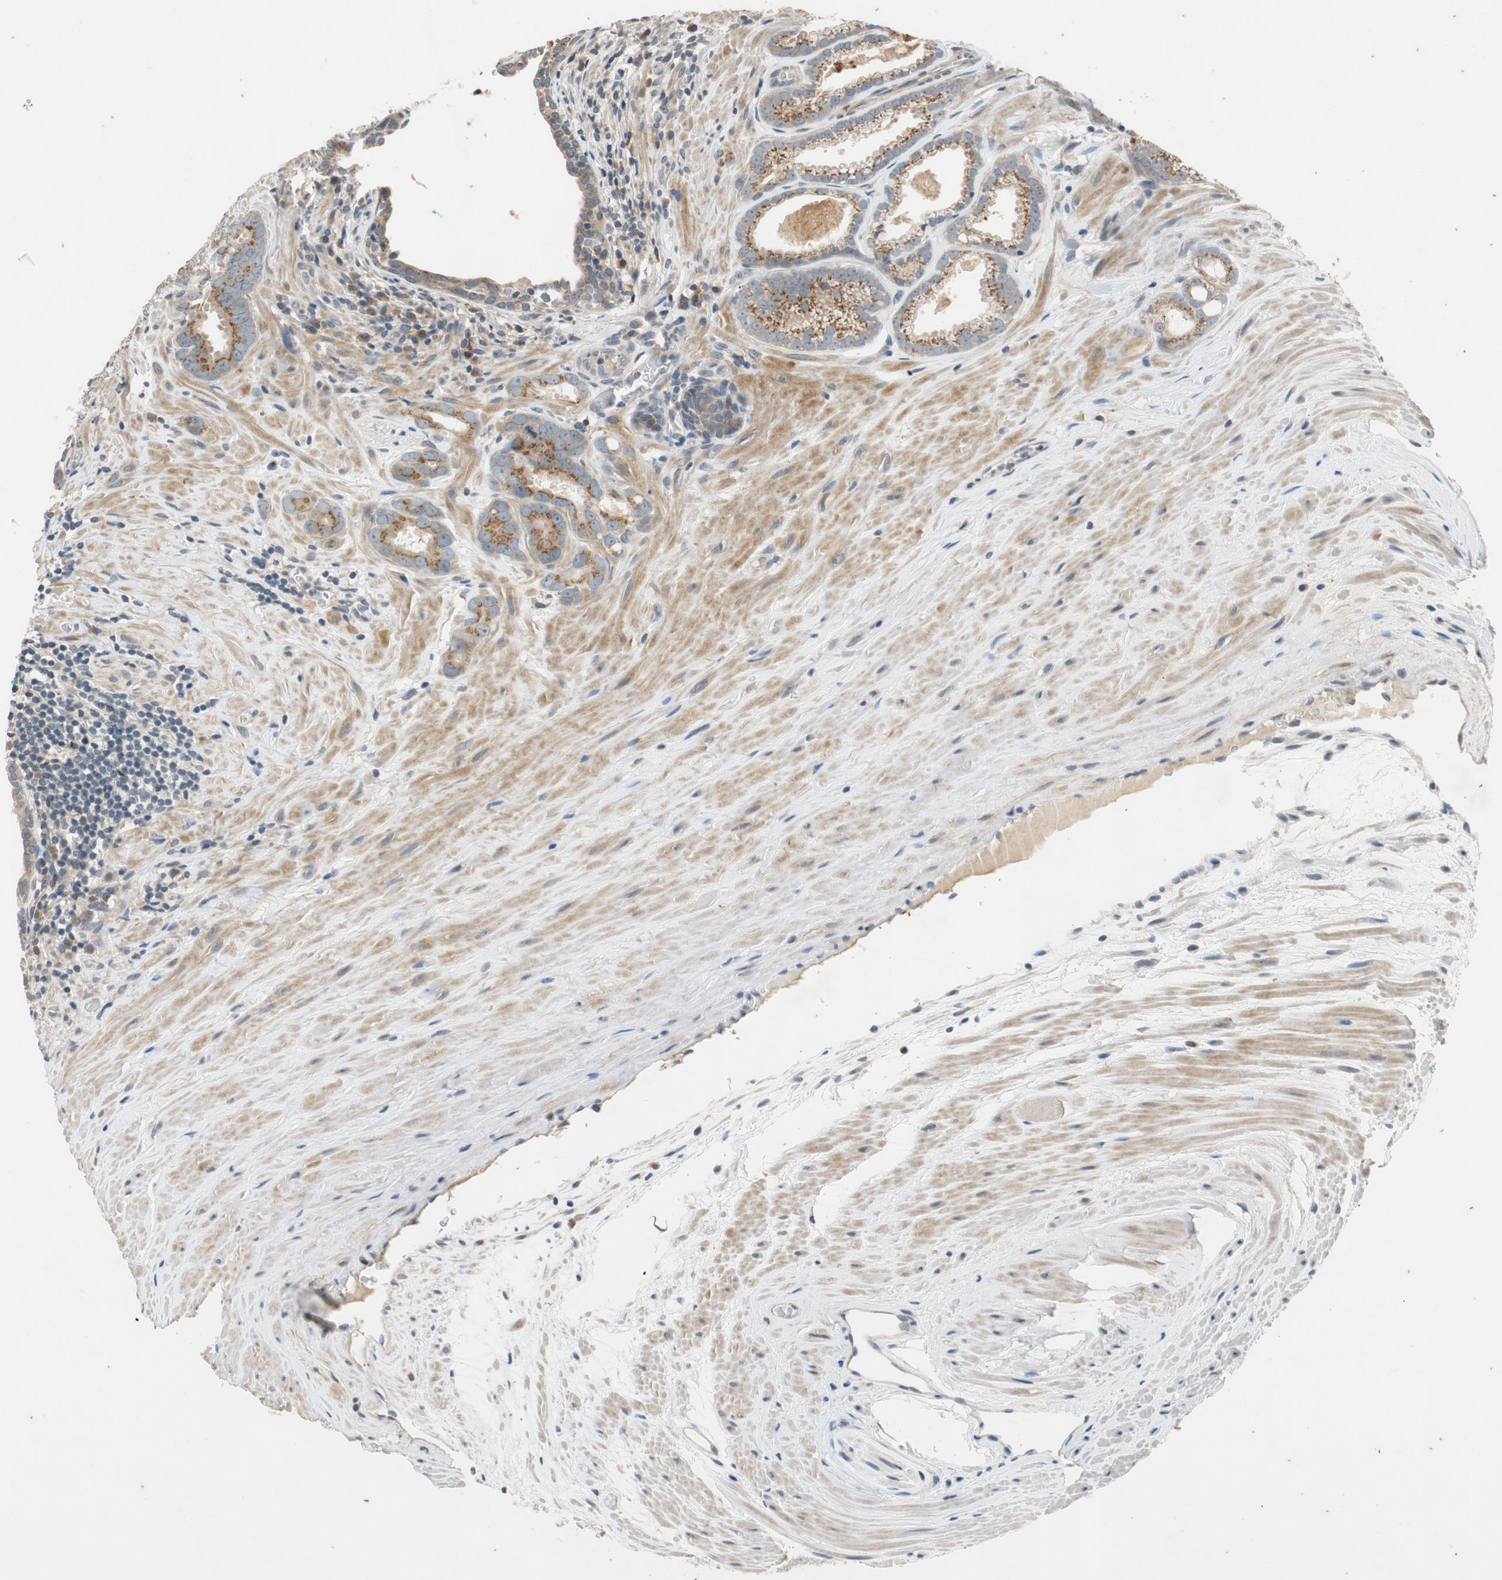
{"staining": {"intensity": "moderate", "quantity": ">75%", "location": "cytoplasmic/membranous"}, "tissue": "prostate cancer", "cell_type": "Tumor cells", "image_type": "cancer", "snomed": [{"axis": "morphology", "description": "Adenocarcinoma, Low grade"}, {"axis": "topography", "description": "Prostate"}], "caption": "A brown stain highlights moderate cytoplasmic/membranous expression of a protein in prostate cancer tumor cells.", "gene": "ATP2C1", "patient": {"sex": "male", "age": 57}}